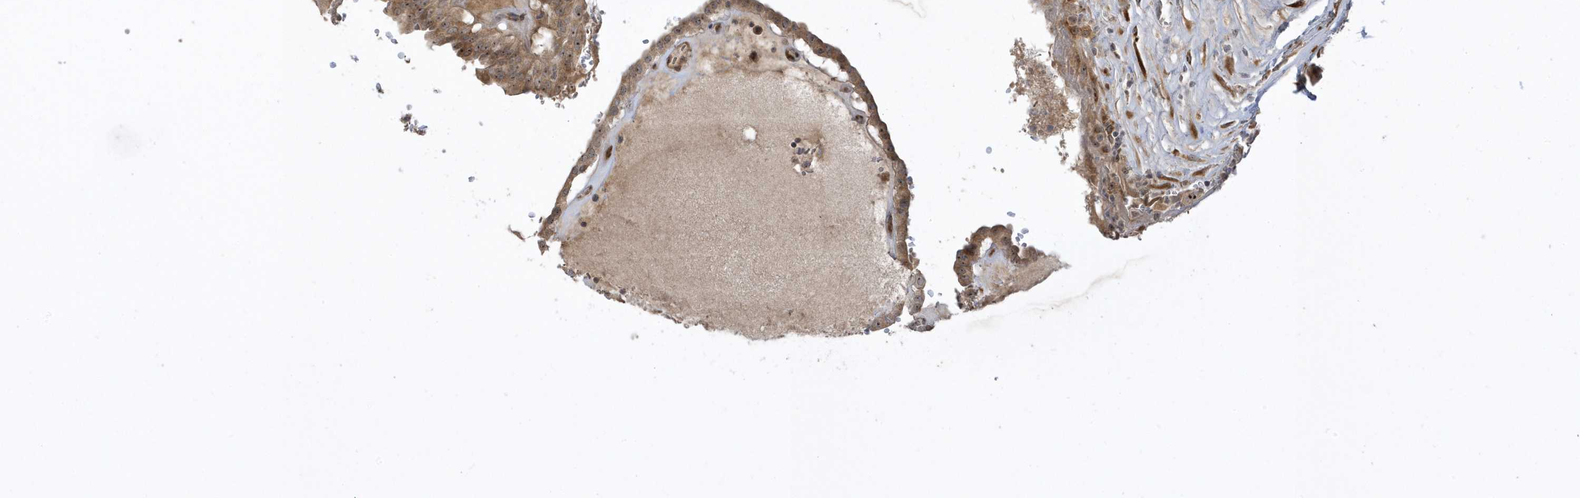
{"staining": {"intensity": "moderate", "quantity": ">75%", "location": "cytoplasmic/membranous"}, "tissue": "thyroid cancer", "cell_type": "Tumor cells", "image_type": "cancer", "snomed": [{"axis": "morphology", "description": "Papillary adenocarcinoma, NOS"}, {"axis": "topography", "description": "Thyroid gland"}], "caption": "Papillary adenocarcinoma (thyroid) stained with DAB IHC exhibits medium levels of moderate cytoplasmic/membranous expression in approximately >75% of tumor cells. (DAB (3,3'-diaminobenzidine) IHC, brown staining for protein, blue staining for nuclei).", "gene": "ECM2", "patient": {"sex": "male", "age": 77}}